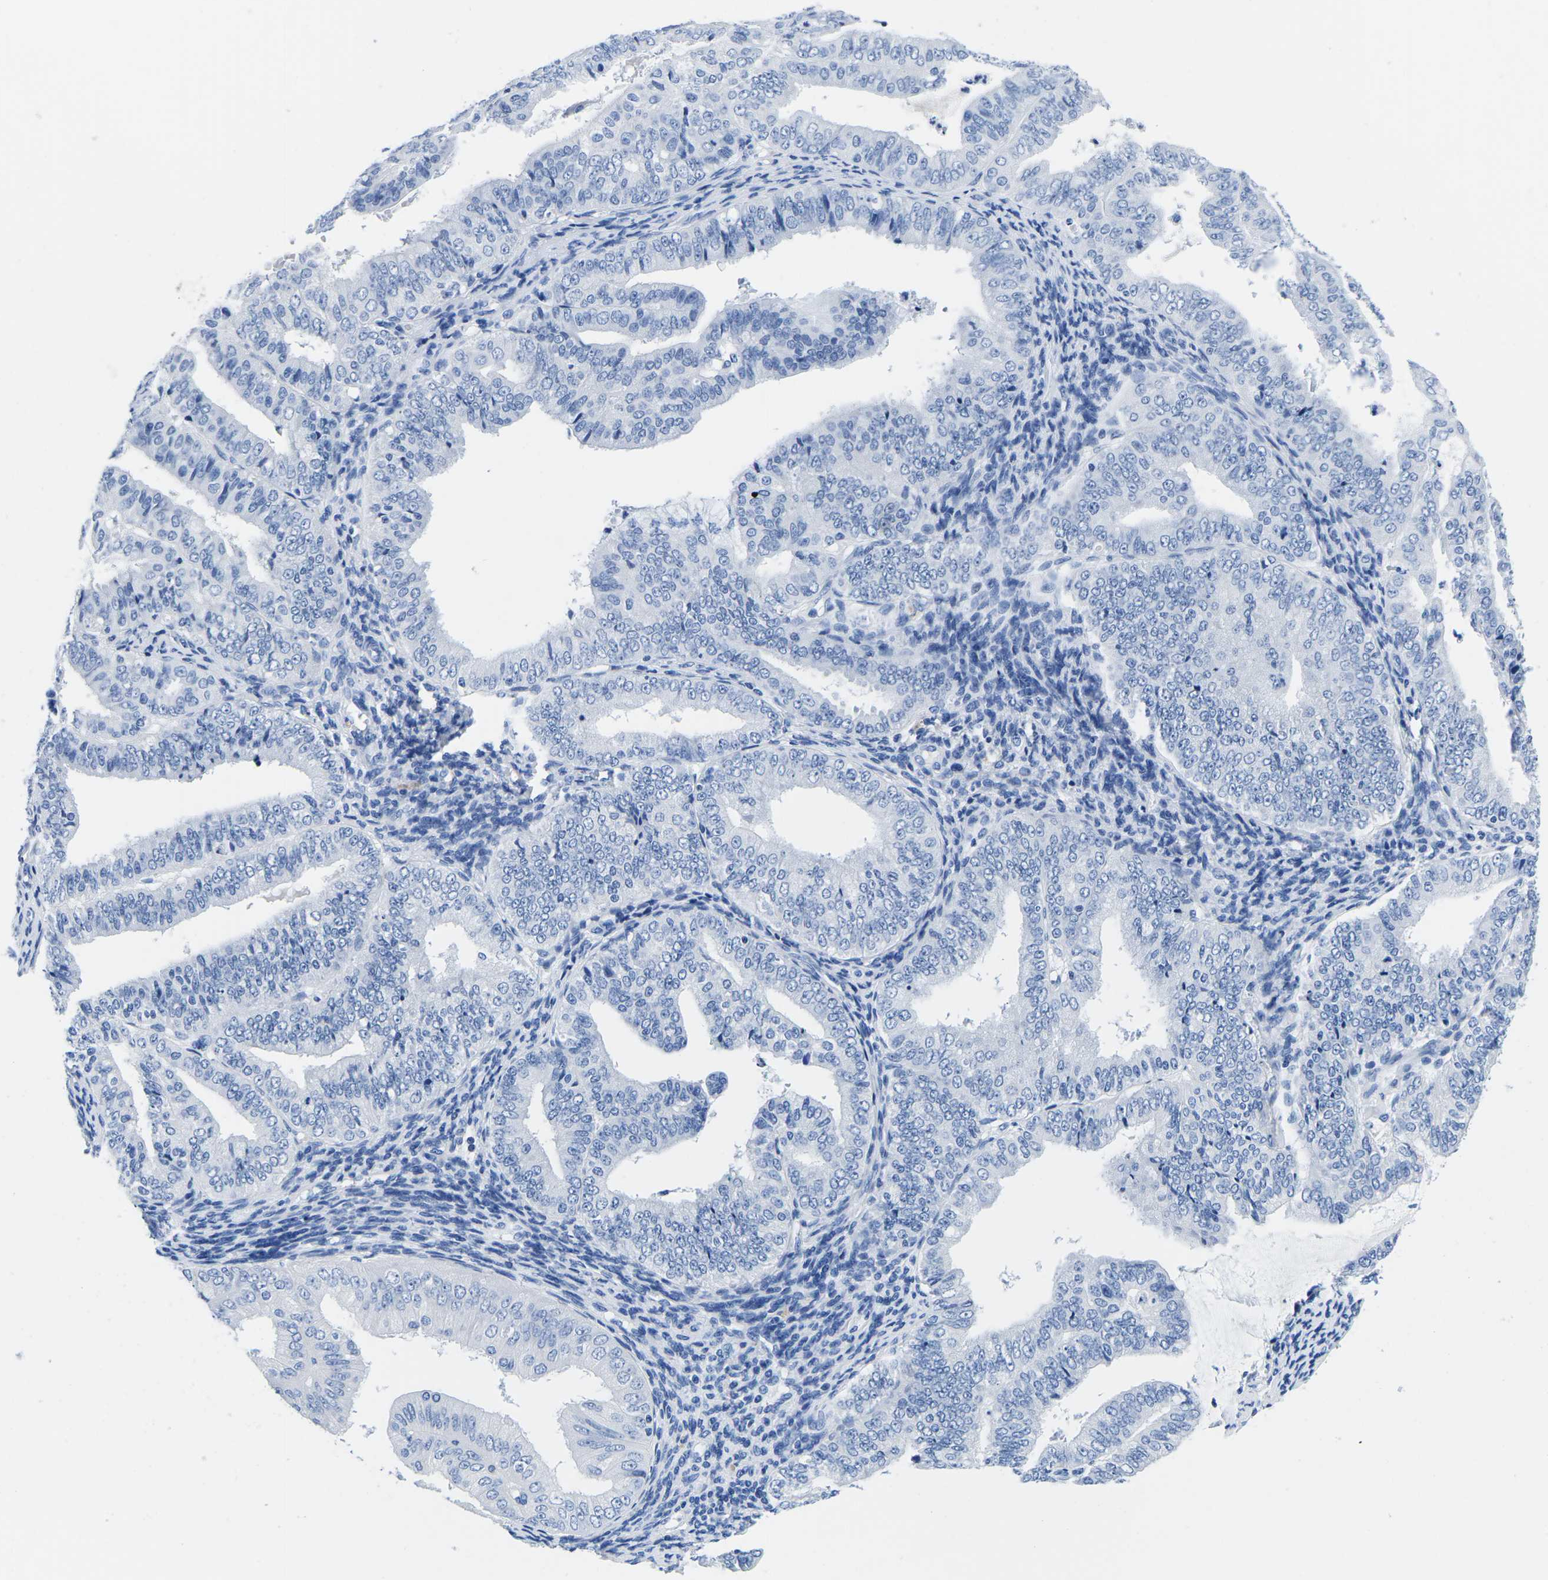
{"staining": {"intensity": "negative", "quantity": "none", "location": "none"}, "tissue": "endometrial cancer", "cell_type": "Tumor cells", "image_type": "cancer", "snomed": [{"axis": "morphology", "description": "Adenocarcinoma, NOS"}, {"axis": "topography", "description": "Endometrium"}], "caption": "An image of human endometrial cancer is negative for staining in tumor cells. (Stains: DAB (3,3'-diaminobenzidine) immunohistochemistry with hematoxylin counter stain, Microscopy: brightfield microscopy at high magnification).", "gene": "CYP1A2", "patient": {"sex": "female", "age": 63}}